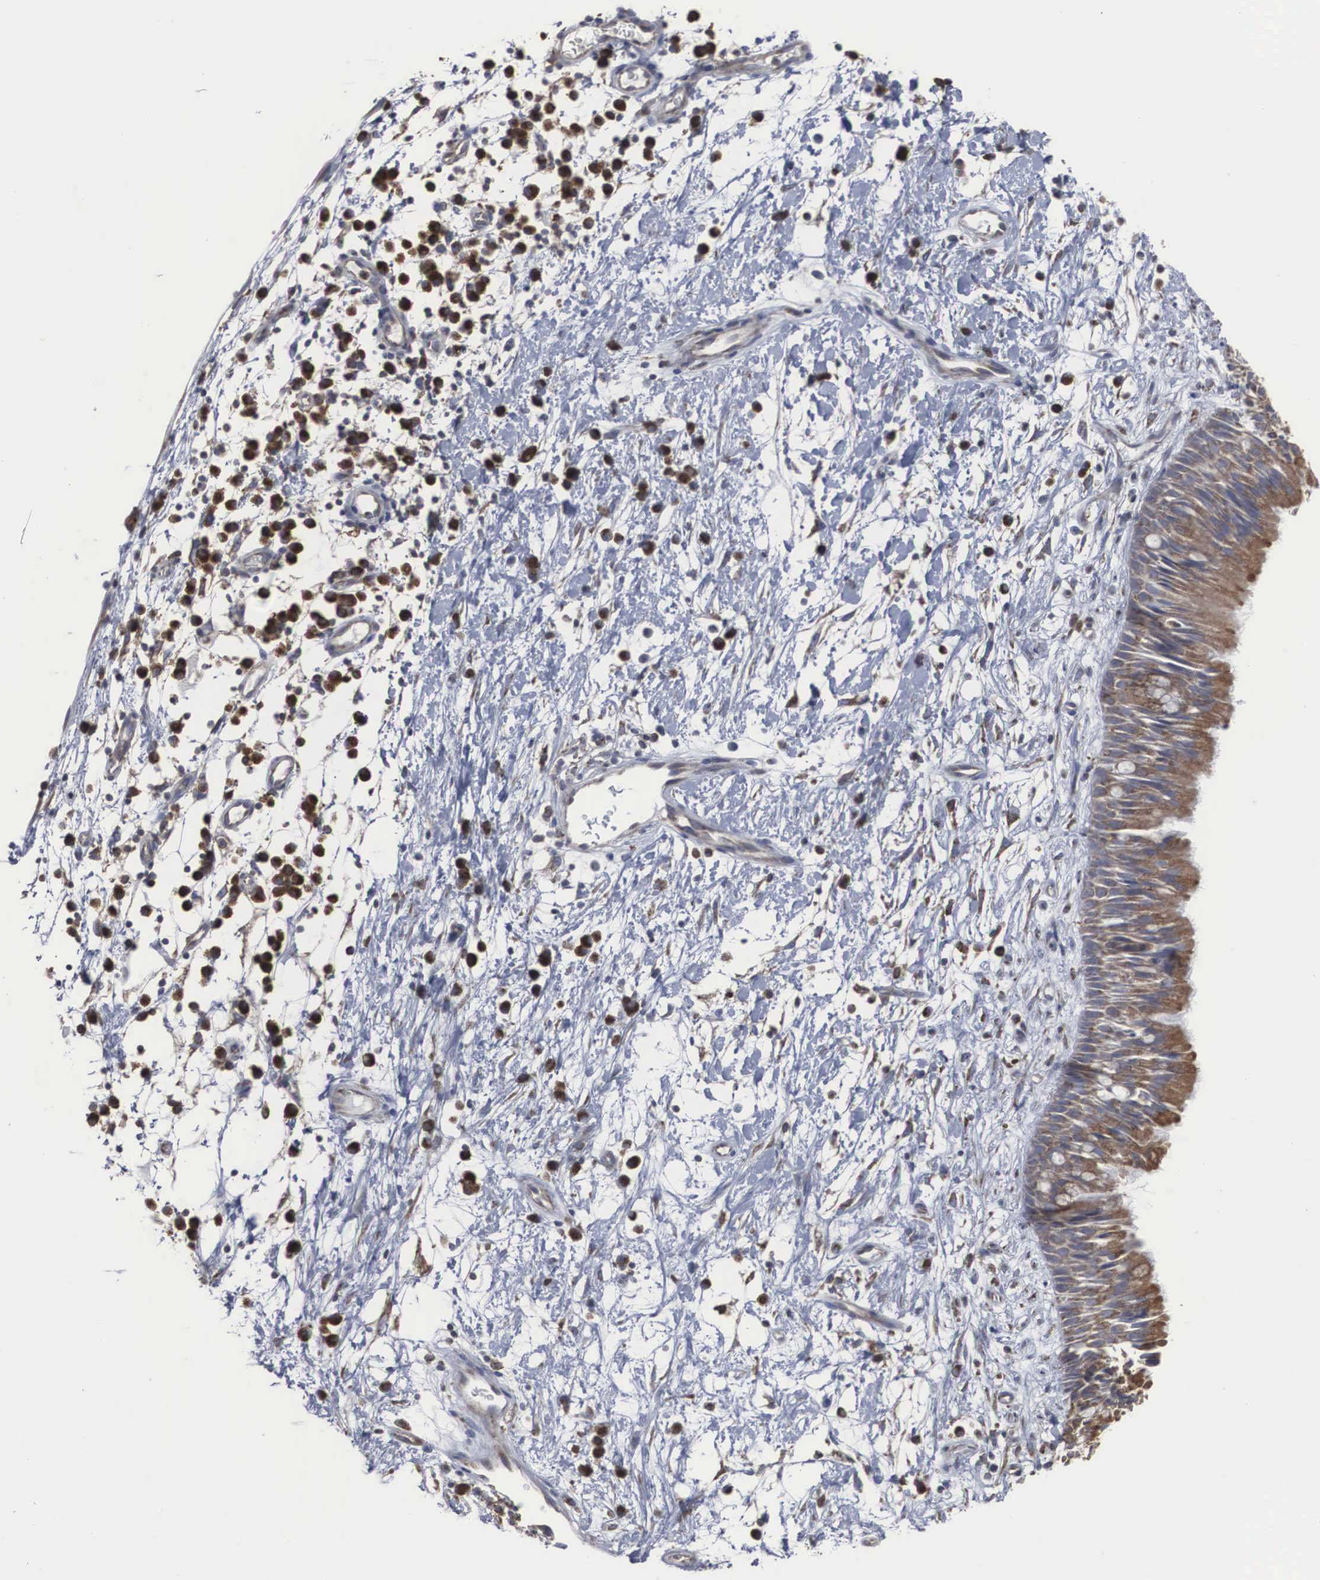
{"staining": {"intensity": "strong", "quantity": ">75%", "location": "cytoplasmic/membranous"}, "tissue": "nasopharynx", "cell_type": "Respiratory epithelial cells", "image_type": "normal", "snomed": [{"axis": "morphology", "description": "Normal tissue, NOS"}, {"axis": "topography", "description": "Nasopharynx"}], "caption": "Protein analysis of unremarkable nasopharynx demonstrates strong cytoplasmic/membranous positivity in approximately >75% of respiratory epithelial cells.", "gene": "CTAGE15", "patient": {"sex": "male", "age": 13}}